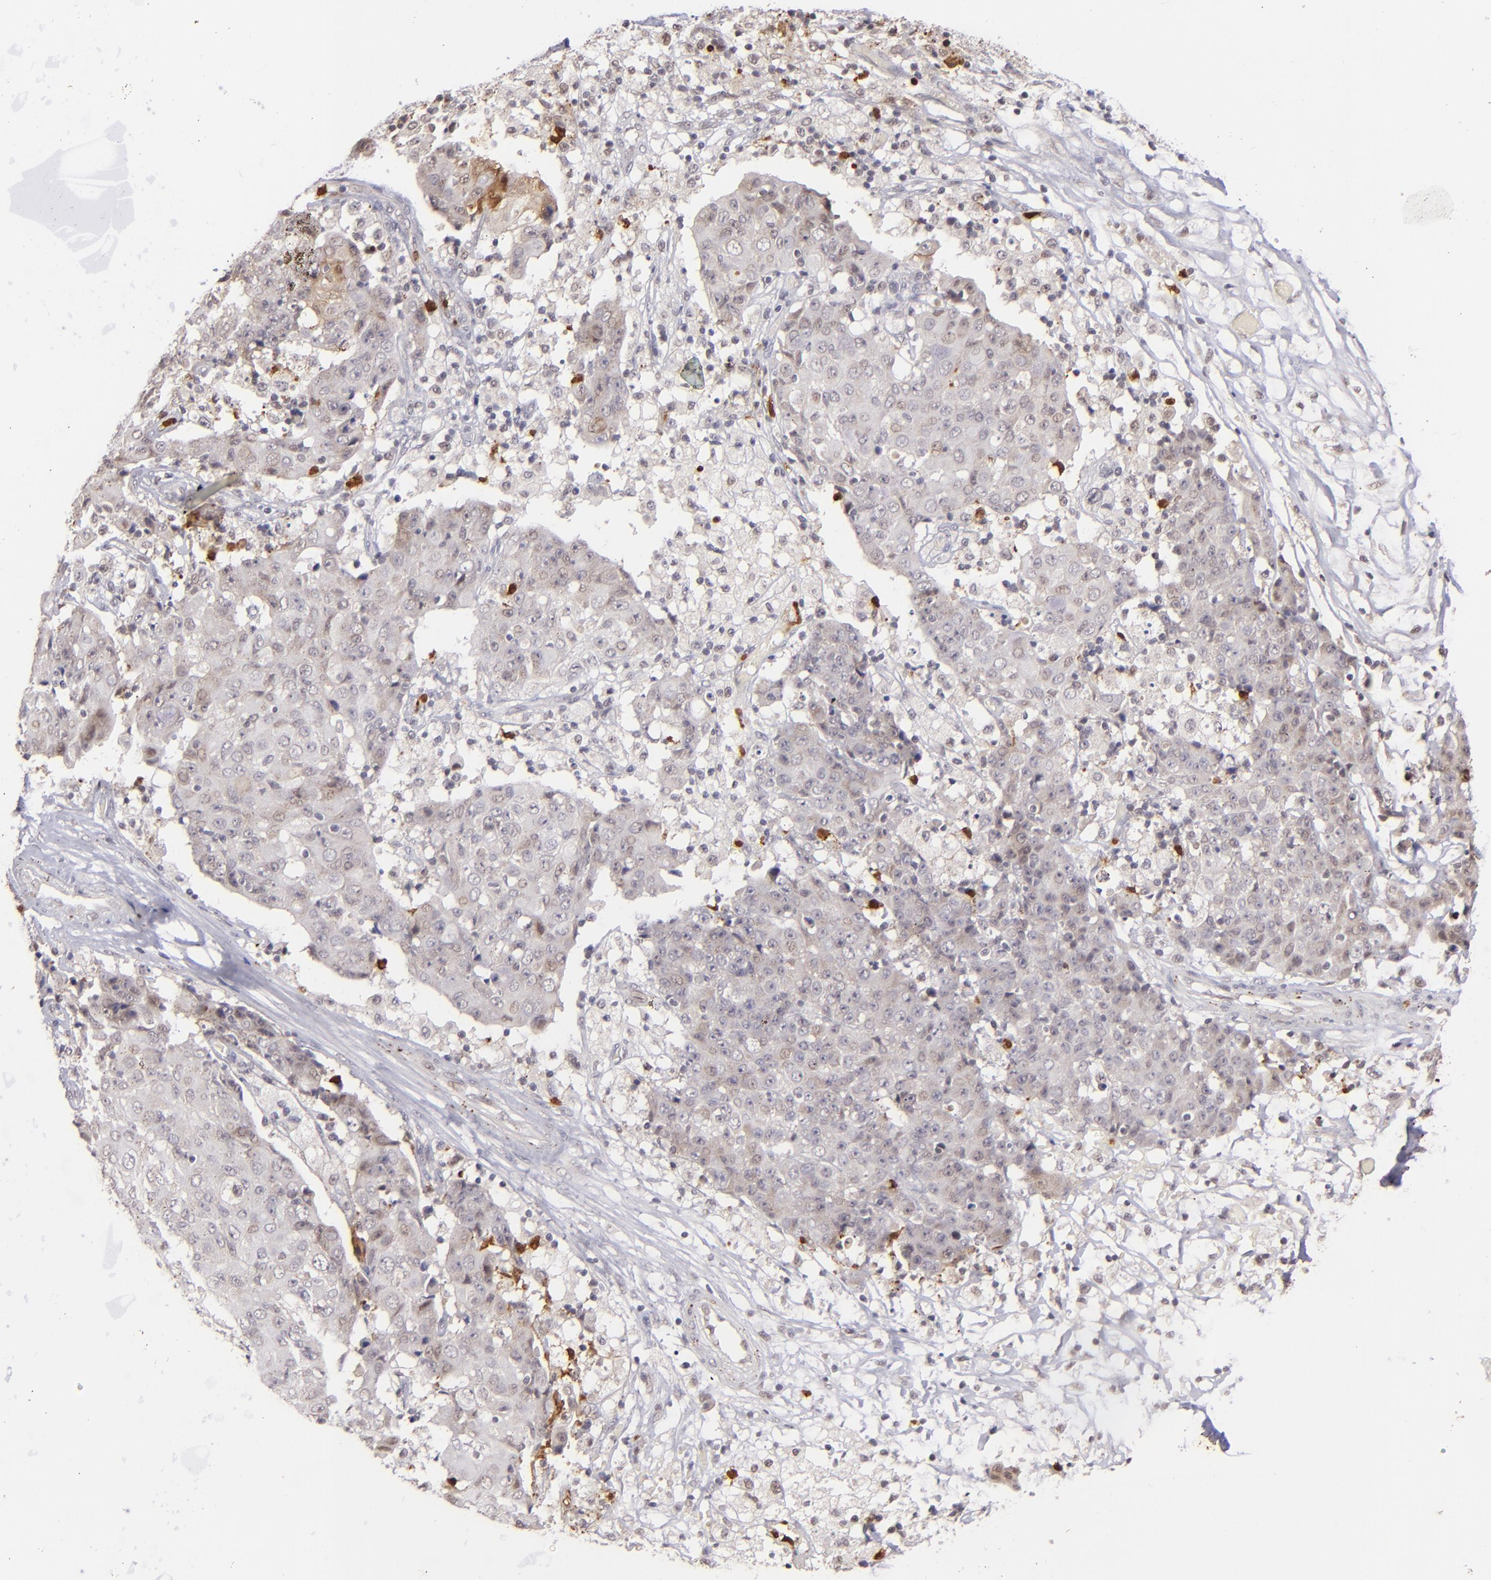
{"staining": {"intensity": "weak", "quantity": "<25%", "location": "cytoplasmic/membranous"}, "tissue": "ovarian cancer", "cell_type": "Tumor cells", "image_type": "cancer", "snomed": [{"axis": "morphology", "description": "Carcinoma, endometroid"}, {"axis": "topography", "description": "Ovary"}], "caption": "High magnification brightfield microscopy of ovarian cancer stained with DAB (3,3'-diaminobenzidine) (brown) and counterstained with hematoxylin (blue): tumor cells show no significant positivity.", "gene": "RXRG", "patient": {"sex": "female", "age": 42}}